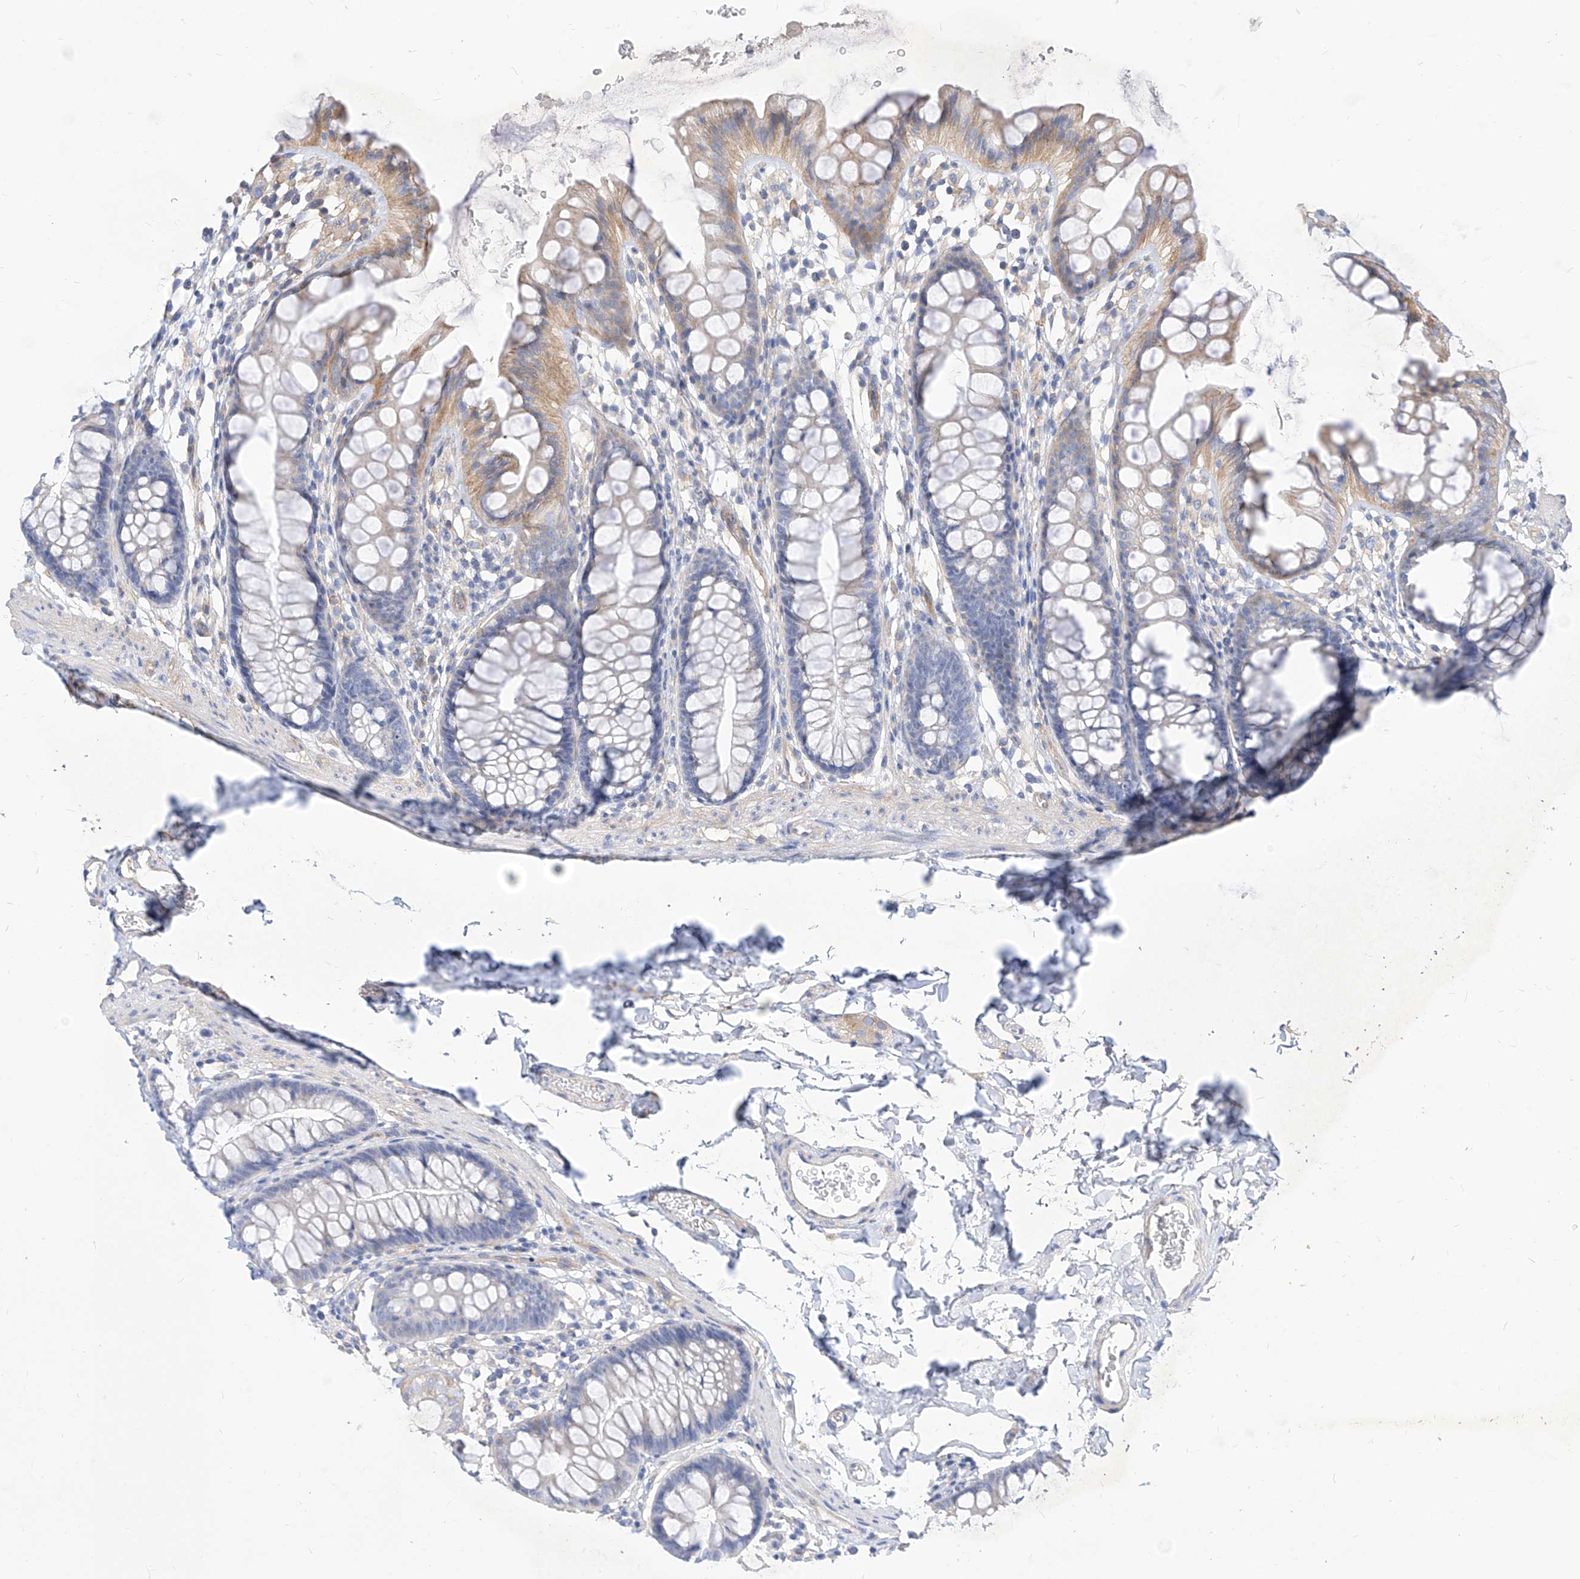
{"staining": {"intensity": "weak", "quantity": ">75%", "location": "cytoplasmic/membranous"}, "tissue": "colon", "cell_type": "Endothelial cells", "image_type": "normal", "snomed": [{"axis": "morphology", "description": "Normal tissue, NOS"}, {"axis": "topography", "description": "Colon"}], "caption": "Protein expression analysis of unremarkable human colon reveals weak cytoplasmic/membranous positivity in approximately >75% of endothelial cells.", "gene": "SCGB2A1", "patient": {"sex": "female", "age": 62}}